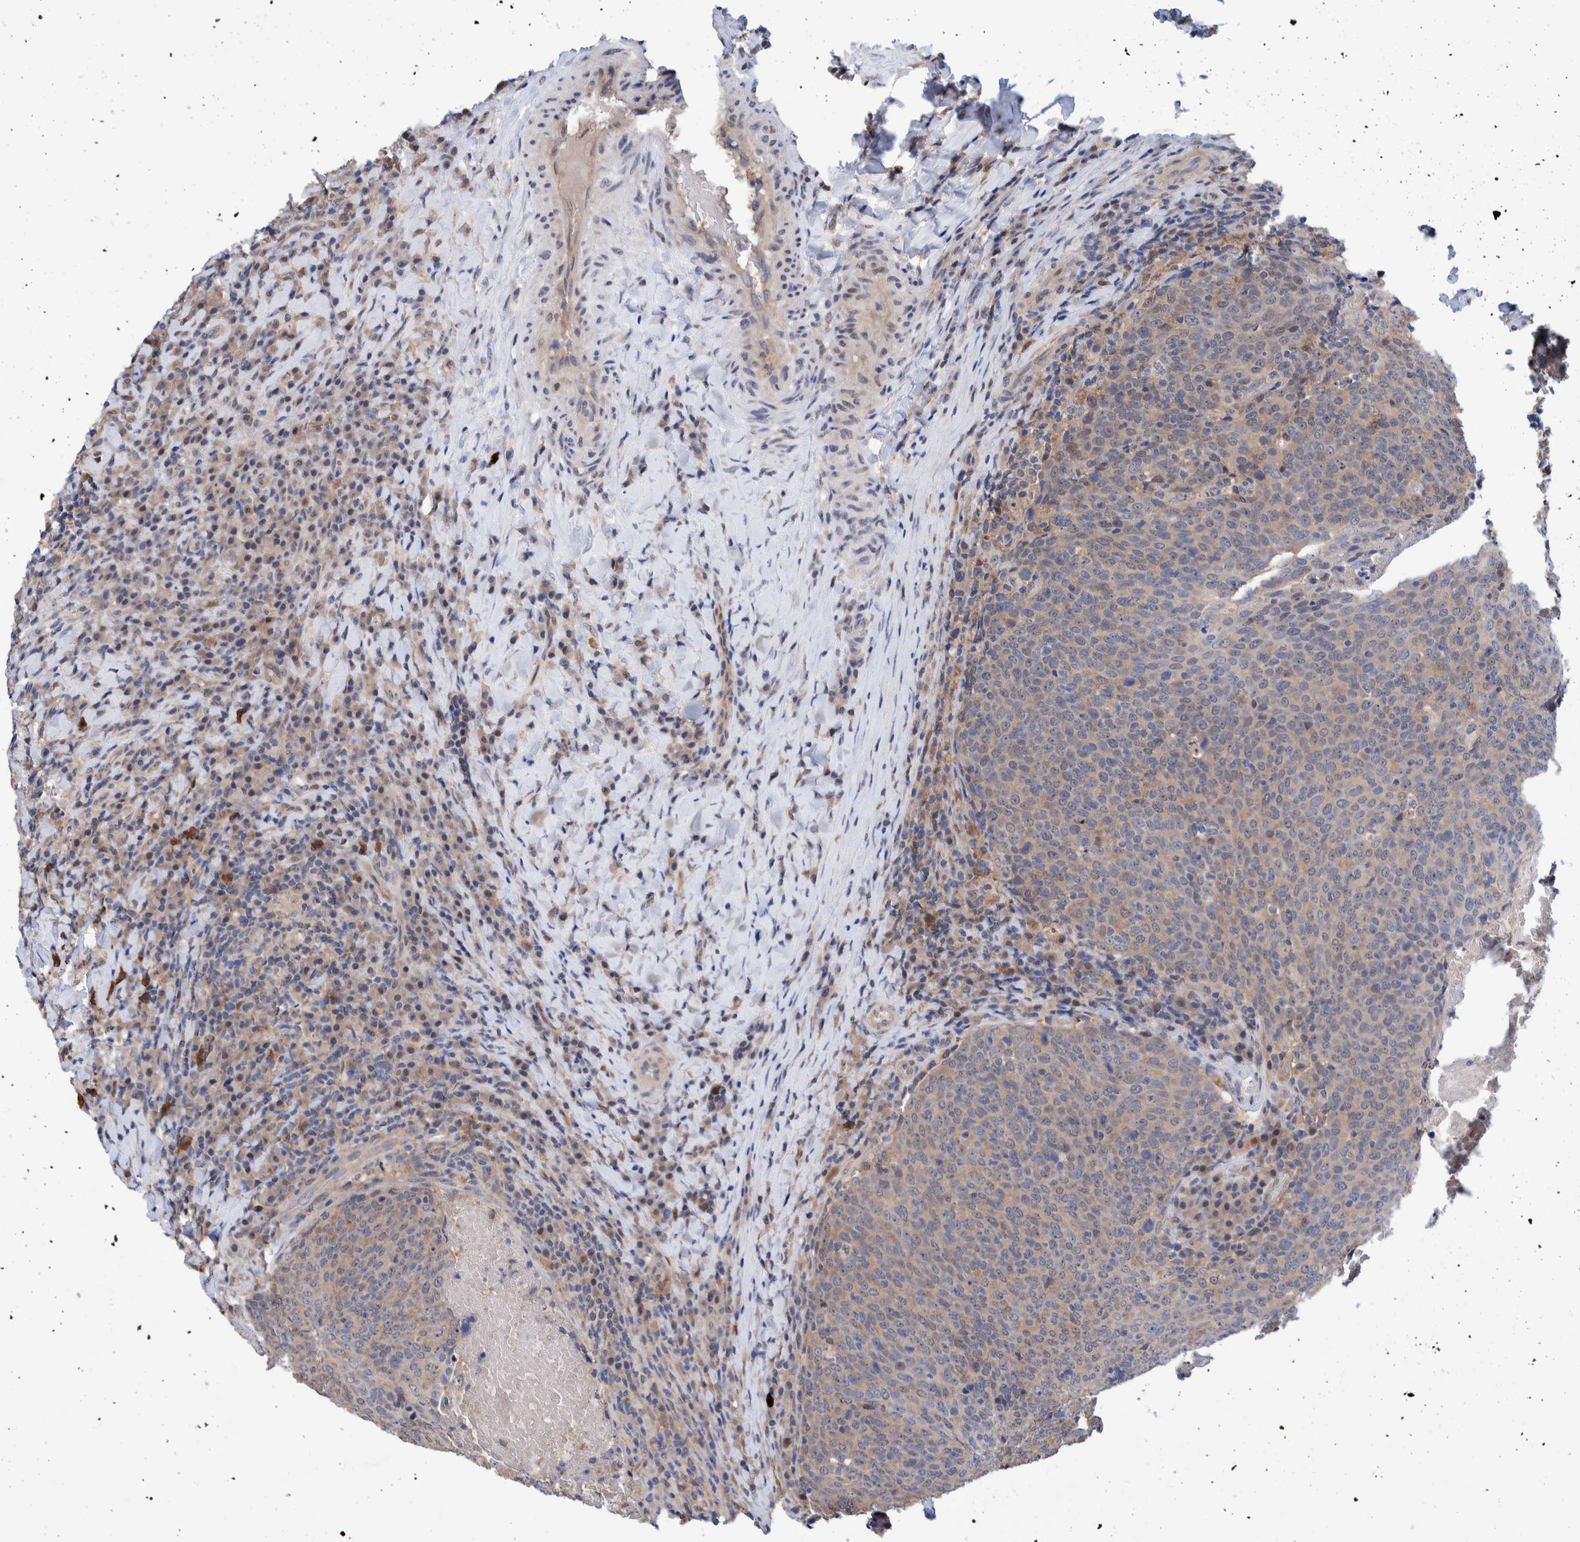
{"staining": {"intensity": "weak", "quantity": "<25%", "location": "cytoplasmic/membranous"}, "tissue": "head and neck cancer", "cell_type": "Tumor cells", "image_type": "cancer", "snomed": [{"axis": "morphology", "description": "Squamous cell carcinoma, NOS"}, {"axis": "morphology", "description": "Squamous cell carcinoma, metastatic, NOS"}, {"axis": "topography", "description": "Lymph node"}, {"axis": "topography", "description": "Head-Neck"}], "caption": "The IHC histopathology image has no significant staining in tumor cells of head and neck cancer tissue. (DAB (3,3'-diaminobenzidine) immunohistochemistry (IHC), high magnification).", "gene": "PFAS", "patient": {"sex": "male", "age": 62}}